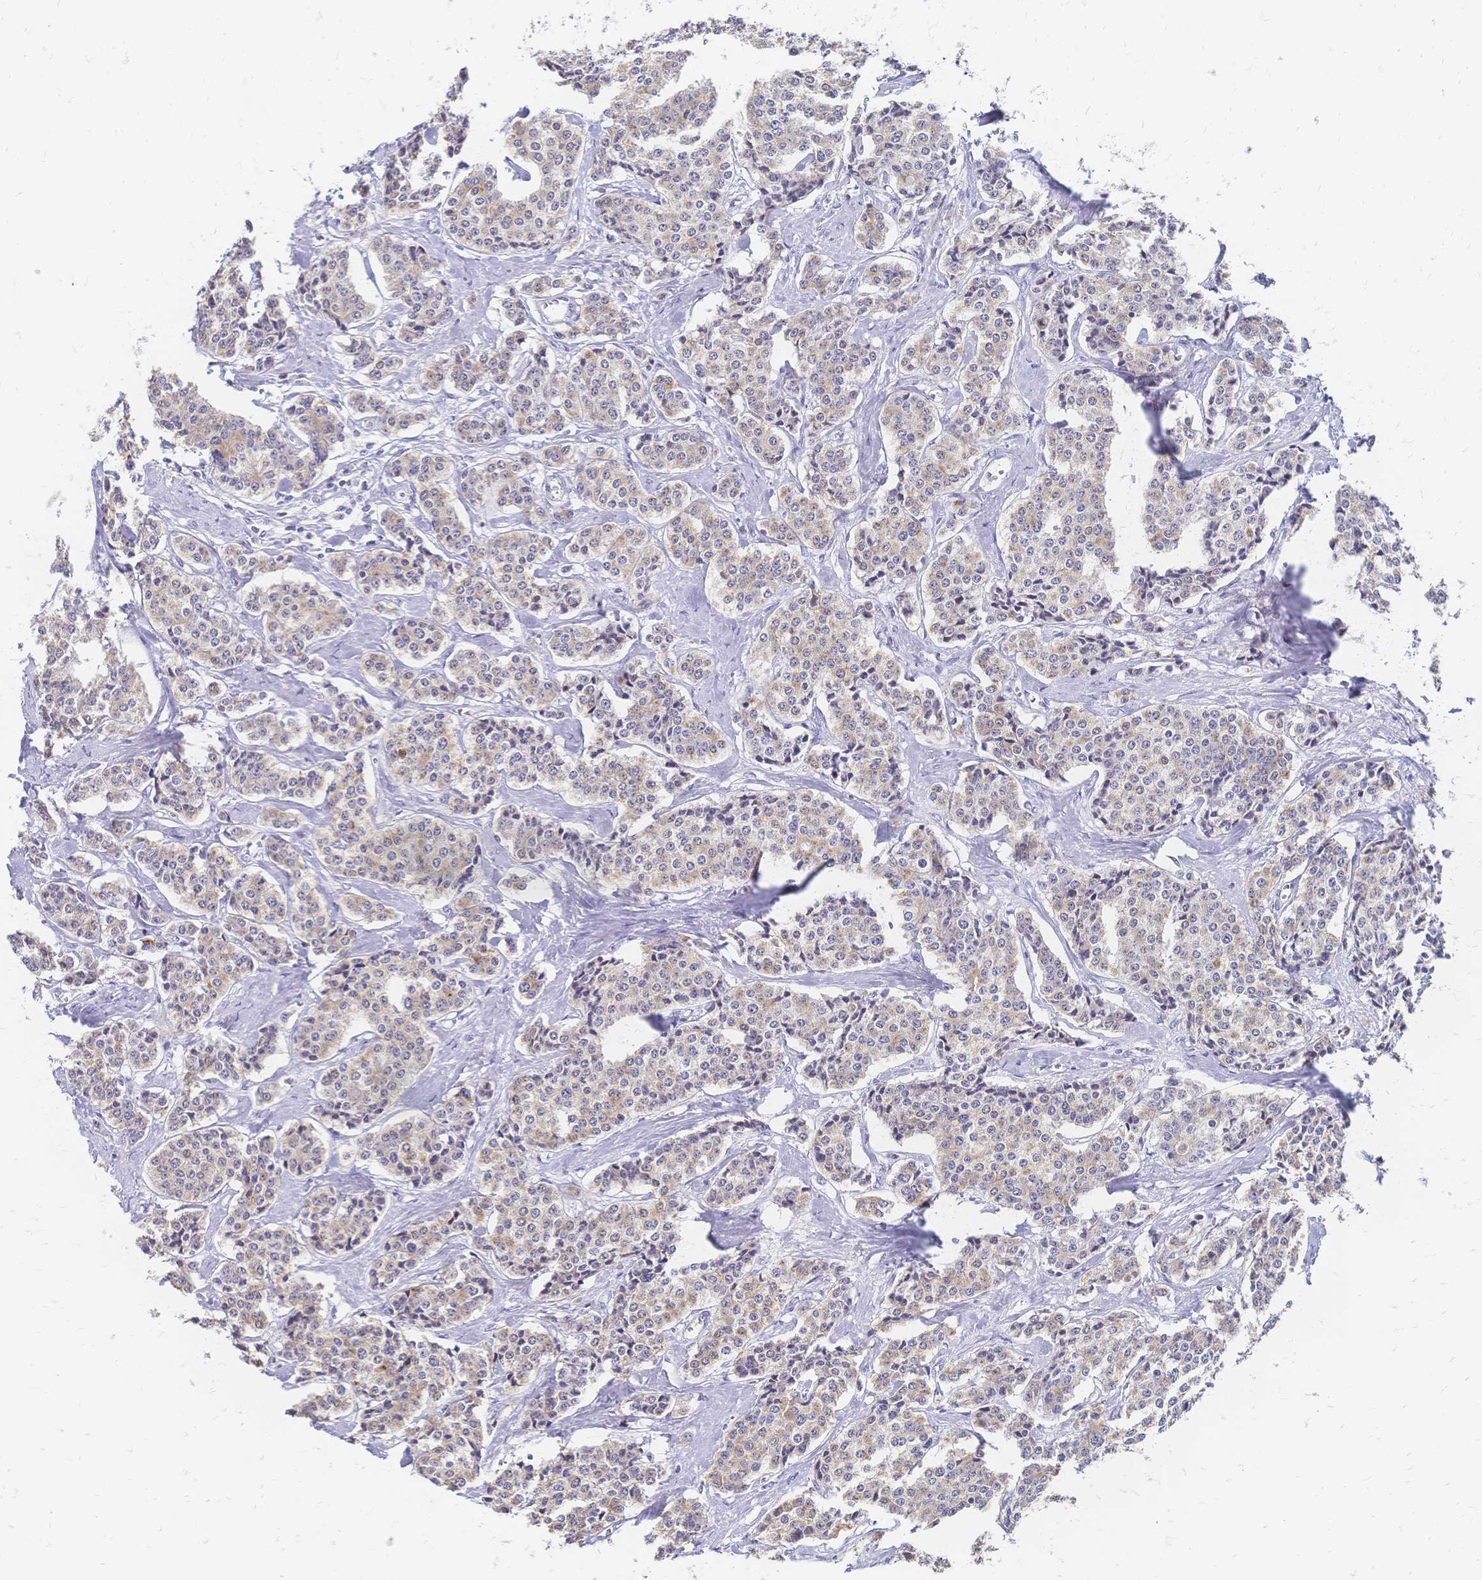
{"staining": {"intensity": "weak", "quantity": ">75%", "location": "cytoplasmic/membranous"}, "tissue": "carcinoid", "cell_type": "Tumor cells", "image_type": "cancer", "snomed": [{"axis": "morphology", "description": "Carcinoid, malignant, NOS"}, {"axis": "topography", "description": "Small intestine"}], "caption": "A brown stain shows weak cytoplasmic/membranous positivity of a protein in malignant carcinoid tumor cells.", "gene": "DTNB", "patient": {"sex": "female", "age": 64}}